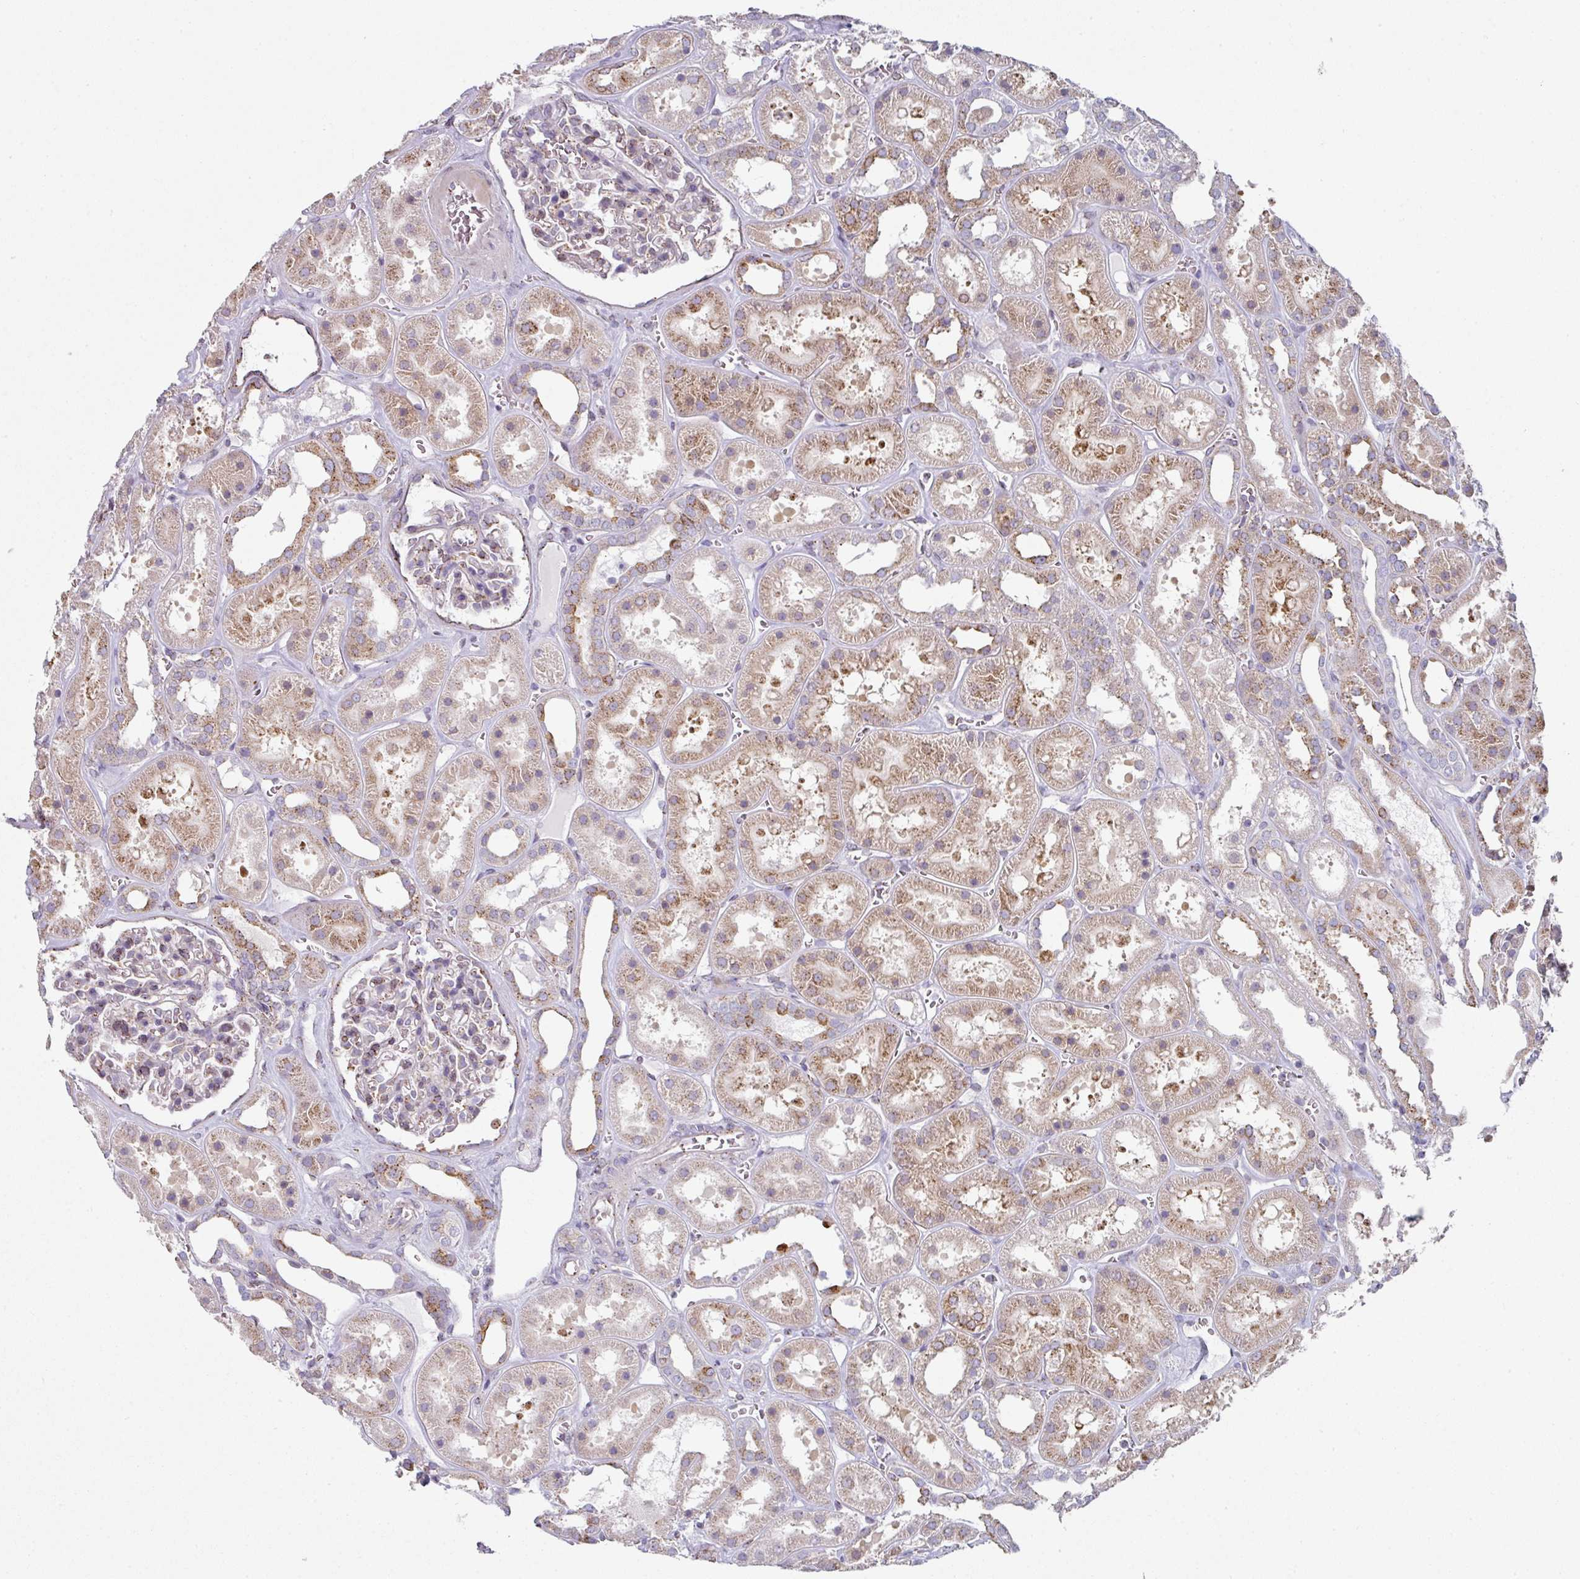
{"staining": {"intensity": "strong", "quantity": "<25%", "location": "cytoplasmic/membranous"}, "tissue": "kidney", "cell_type": "Cells in glomeruli", "image_type": "normal", "snomed": [{"axis": "morphology", "description": "Normal tissue, NOS"}, {"axis": "topography", "description": "Kidney"}], "caption": "Immunohistochemical staining of normal kidney displays strong cytoplasmic/membranous protein positivity in approximately <25% of cells in glomeruli. The staining was performed using DAB, with brown indicating positive protein expression. Nuclei are stained blue with hematoxylin.", "gene": "CCDC85B", "patient": {"sex": "female", "age": 41}}